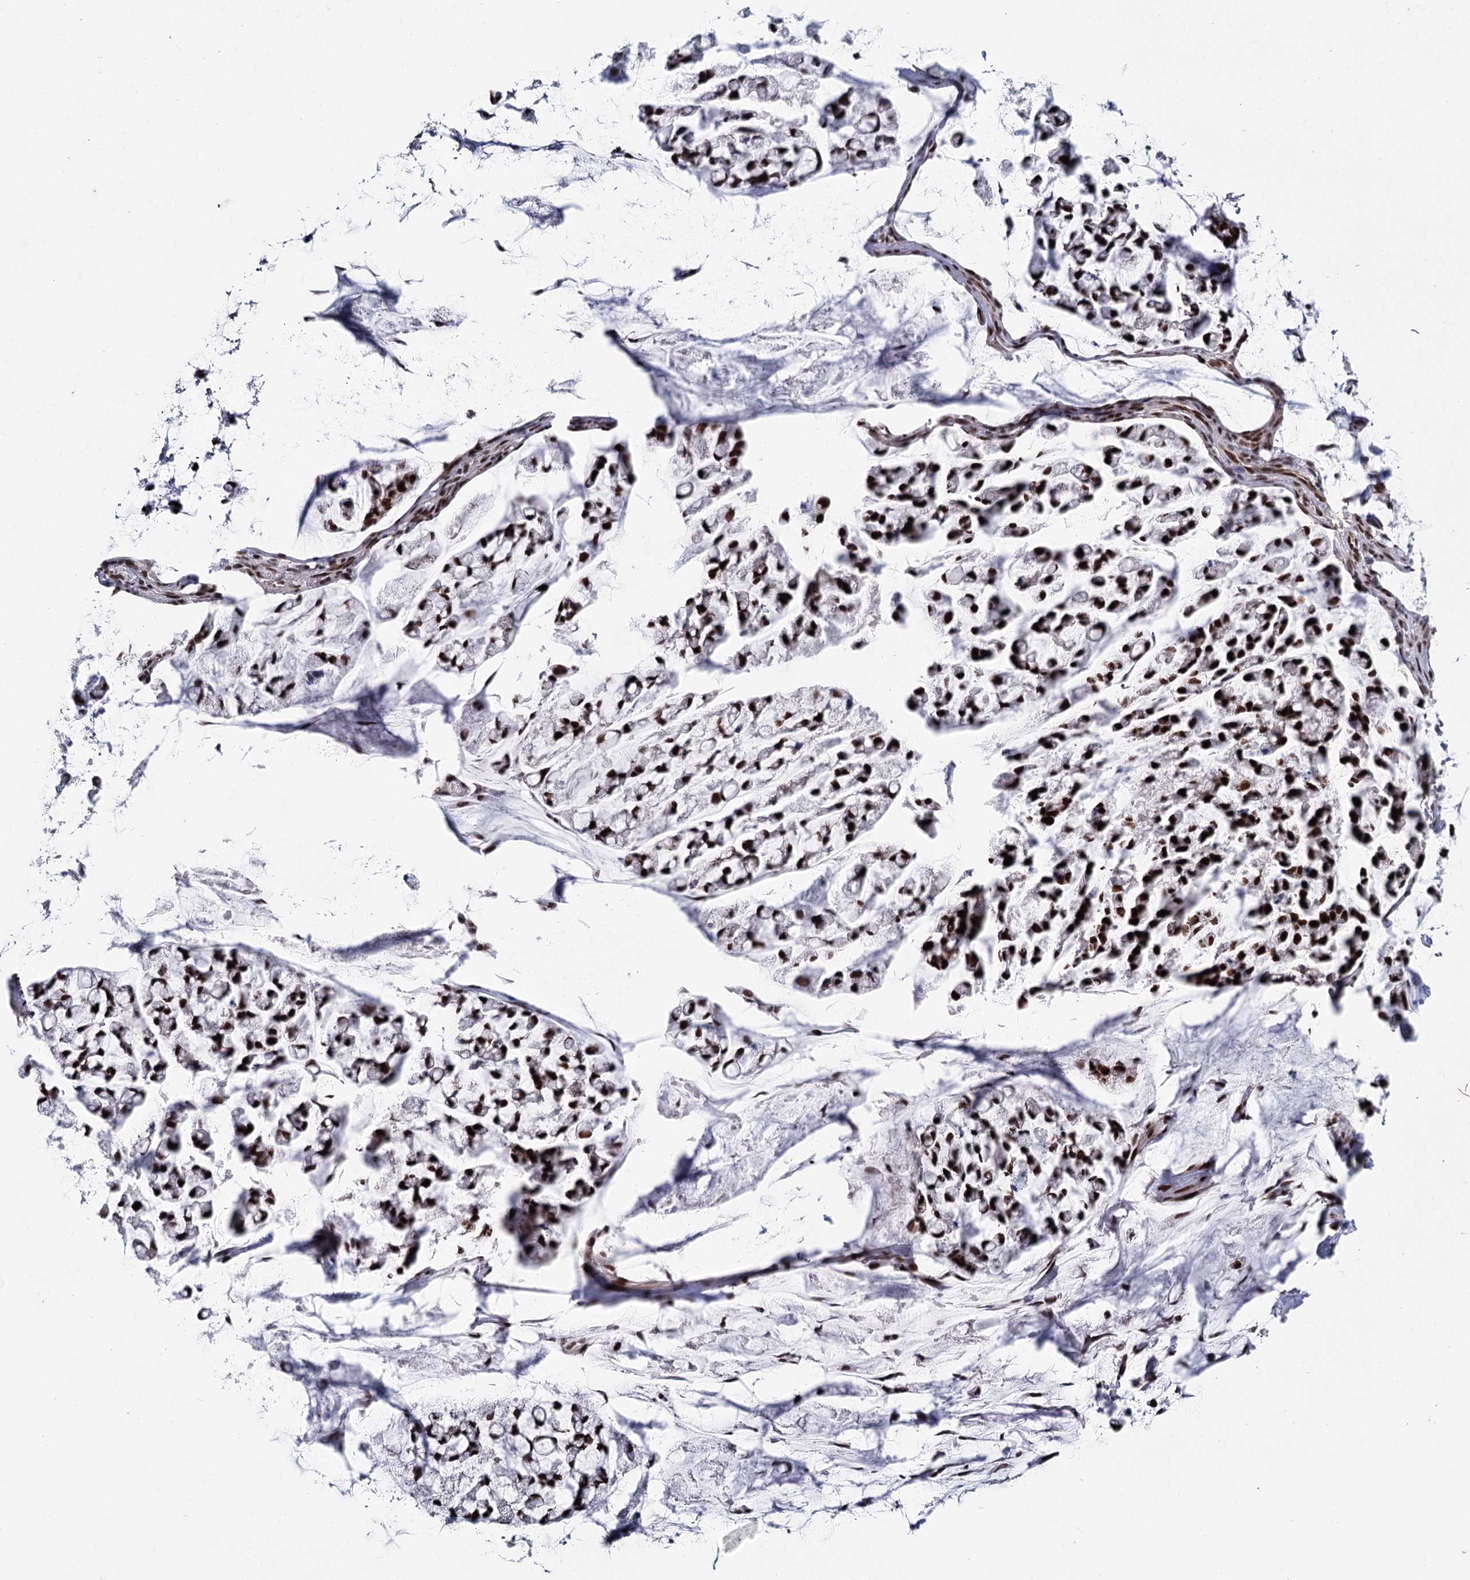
{"staining": {"intensity": "strong", "quantity": ">75%", "location": "nuclear"}, "tissue": "stomach cancer", "cell_type": "Tumor cells", "image_type": "cancer", "snomed": [{"axis": "morphology", "description": "Adenocarcinoma, NOS"}, {"axis": "topography", "description": "Stomach, lower"}], "caption": "Stomach cancer tissue exhibits strong nuclear positivity in about >75% of tumor cells", "gene": "SCAF8", "patient": {"sex": "male", "age": 67}}